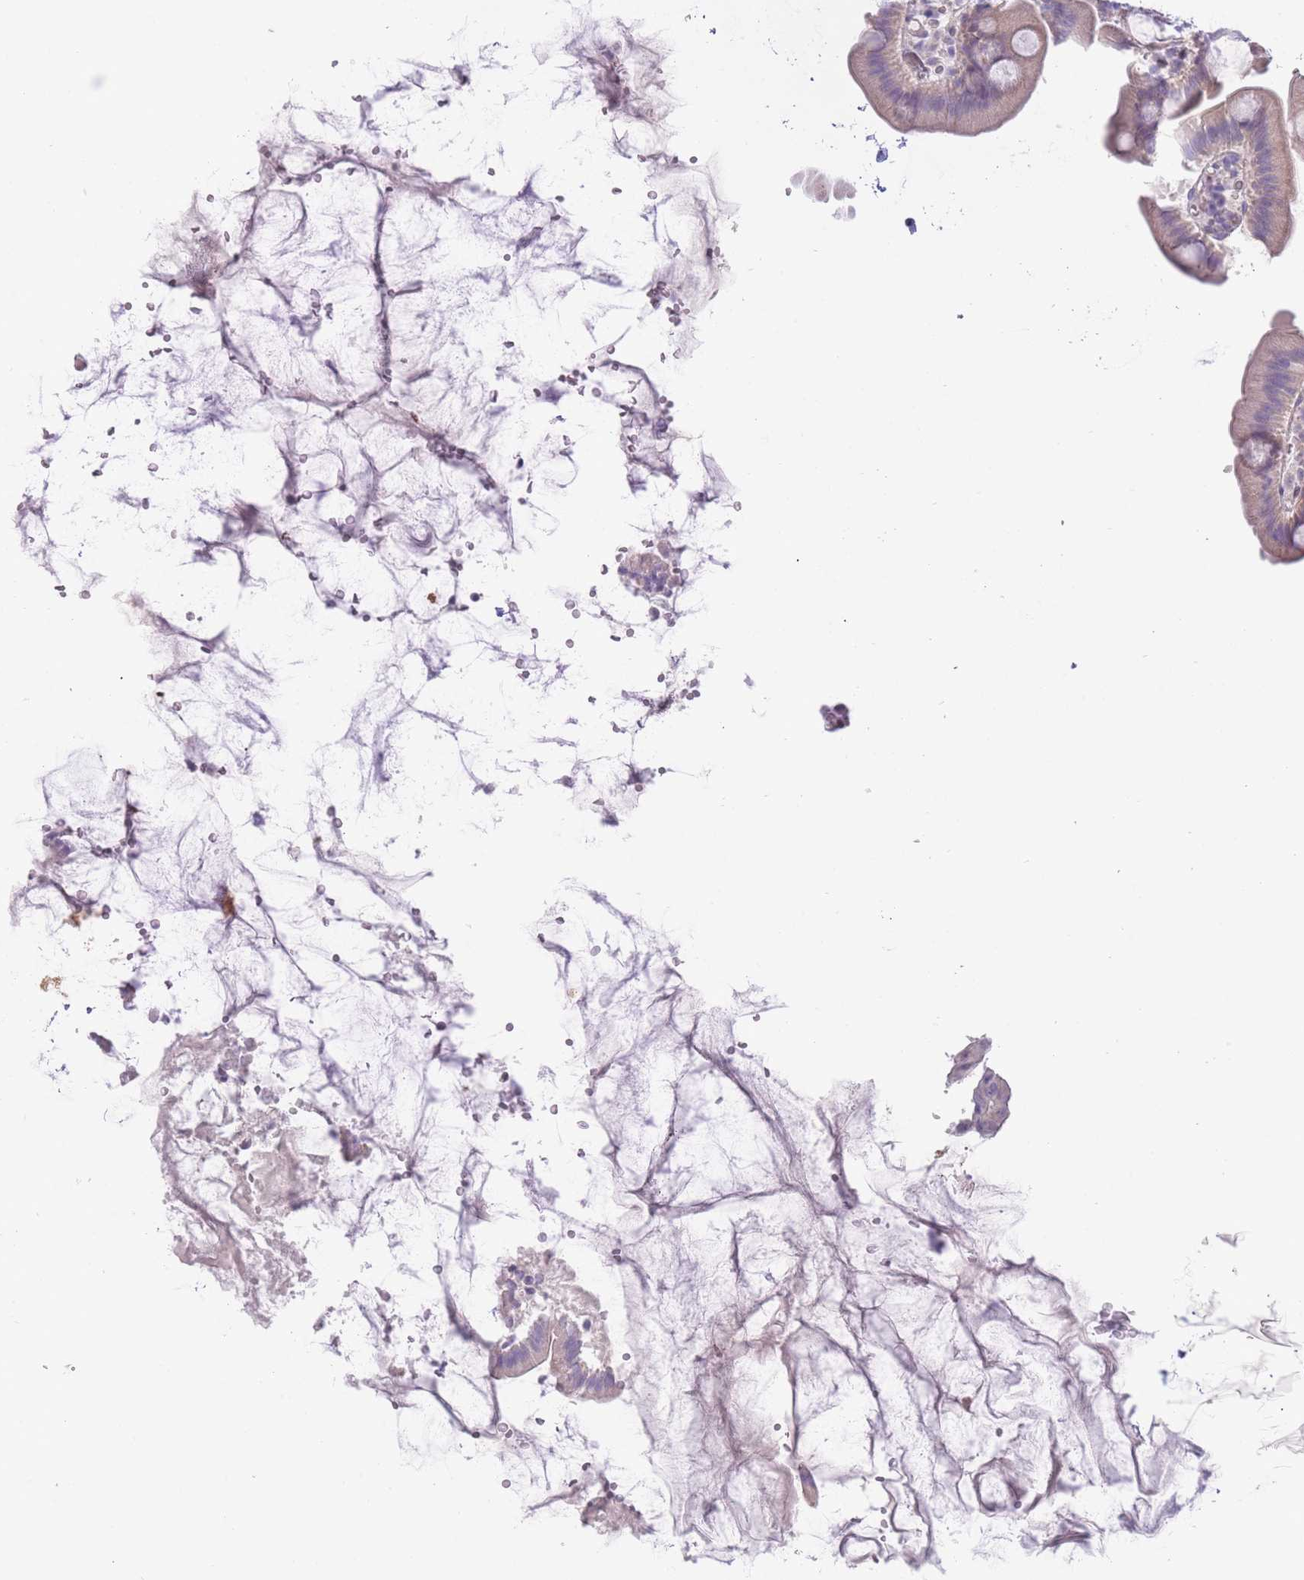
{"staining": {"intensity": "negative", "quantity": "none", "location": "none"}, "tissue": "small intestine", "cell_type": "Glandular cells", "image_type": "normal", "snomed": [{"axis": "morphology", "description": "Normal tissue, NOS"}, {"axis": "topography", "description": "Small intestine"}], "caption": "High power microscopy image of an IHC histopathology image of unremarkable small intestine, revealing no significant staining in glandular cells.", "gene": "IMPG1", "patient": {"sex": "female", "age": 68}}